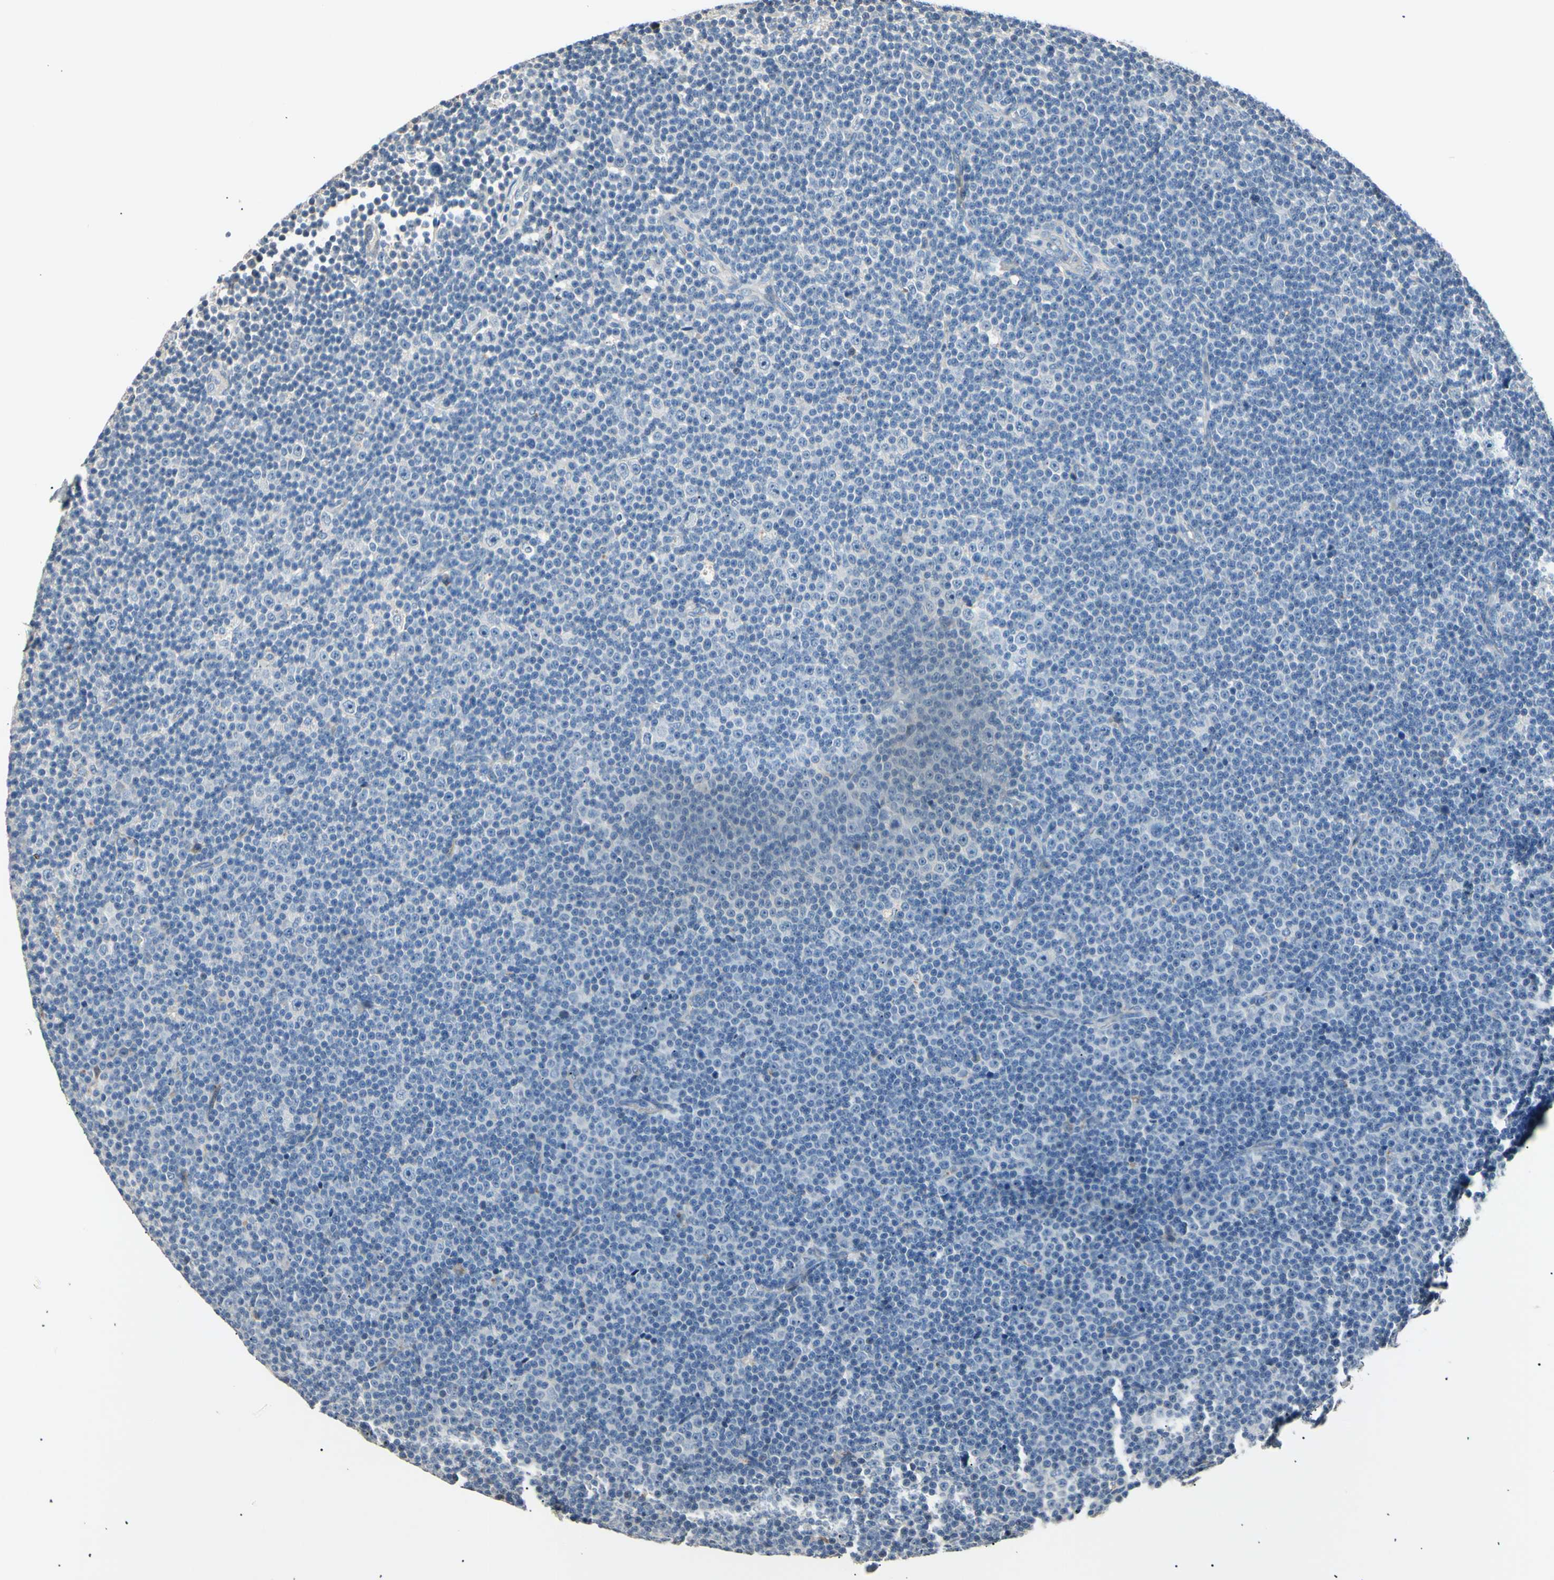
{"staining": {"intensity": "negative", "quantity": "none", "location": "none"}, "tissue": "lymphoma", "cell_type": "Tumor cells", "image_type": "cancer", "snomed": [{"axis": "morphology", "description": "Malignant lymphoma, non-Hodgkin's type, Low grade"}, {"axis": "topography", "description": "Lymph node"}], "caption": "The micrograph shows no significant positivity in tumor cells of low-grade malignant lymphoma, non-Hodgkin's type.", "gene": "LDLR", "patient": {"sex": "female", "age": 67}}